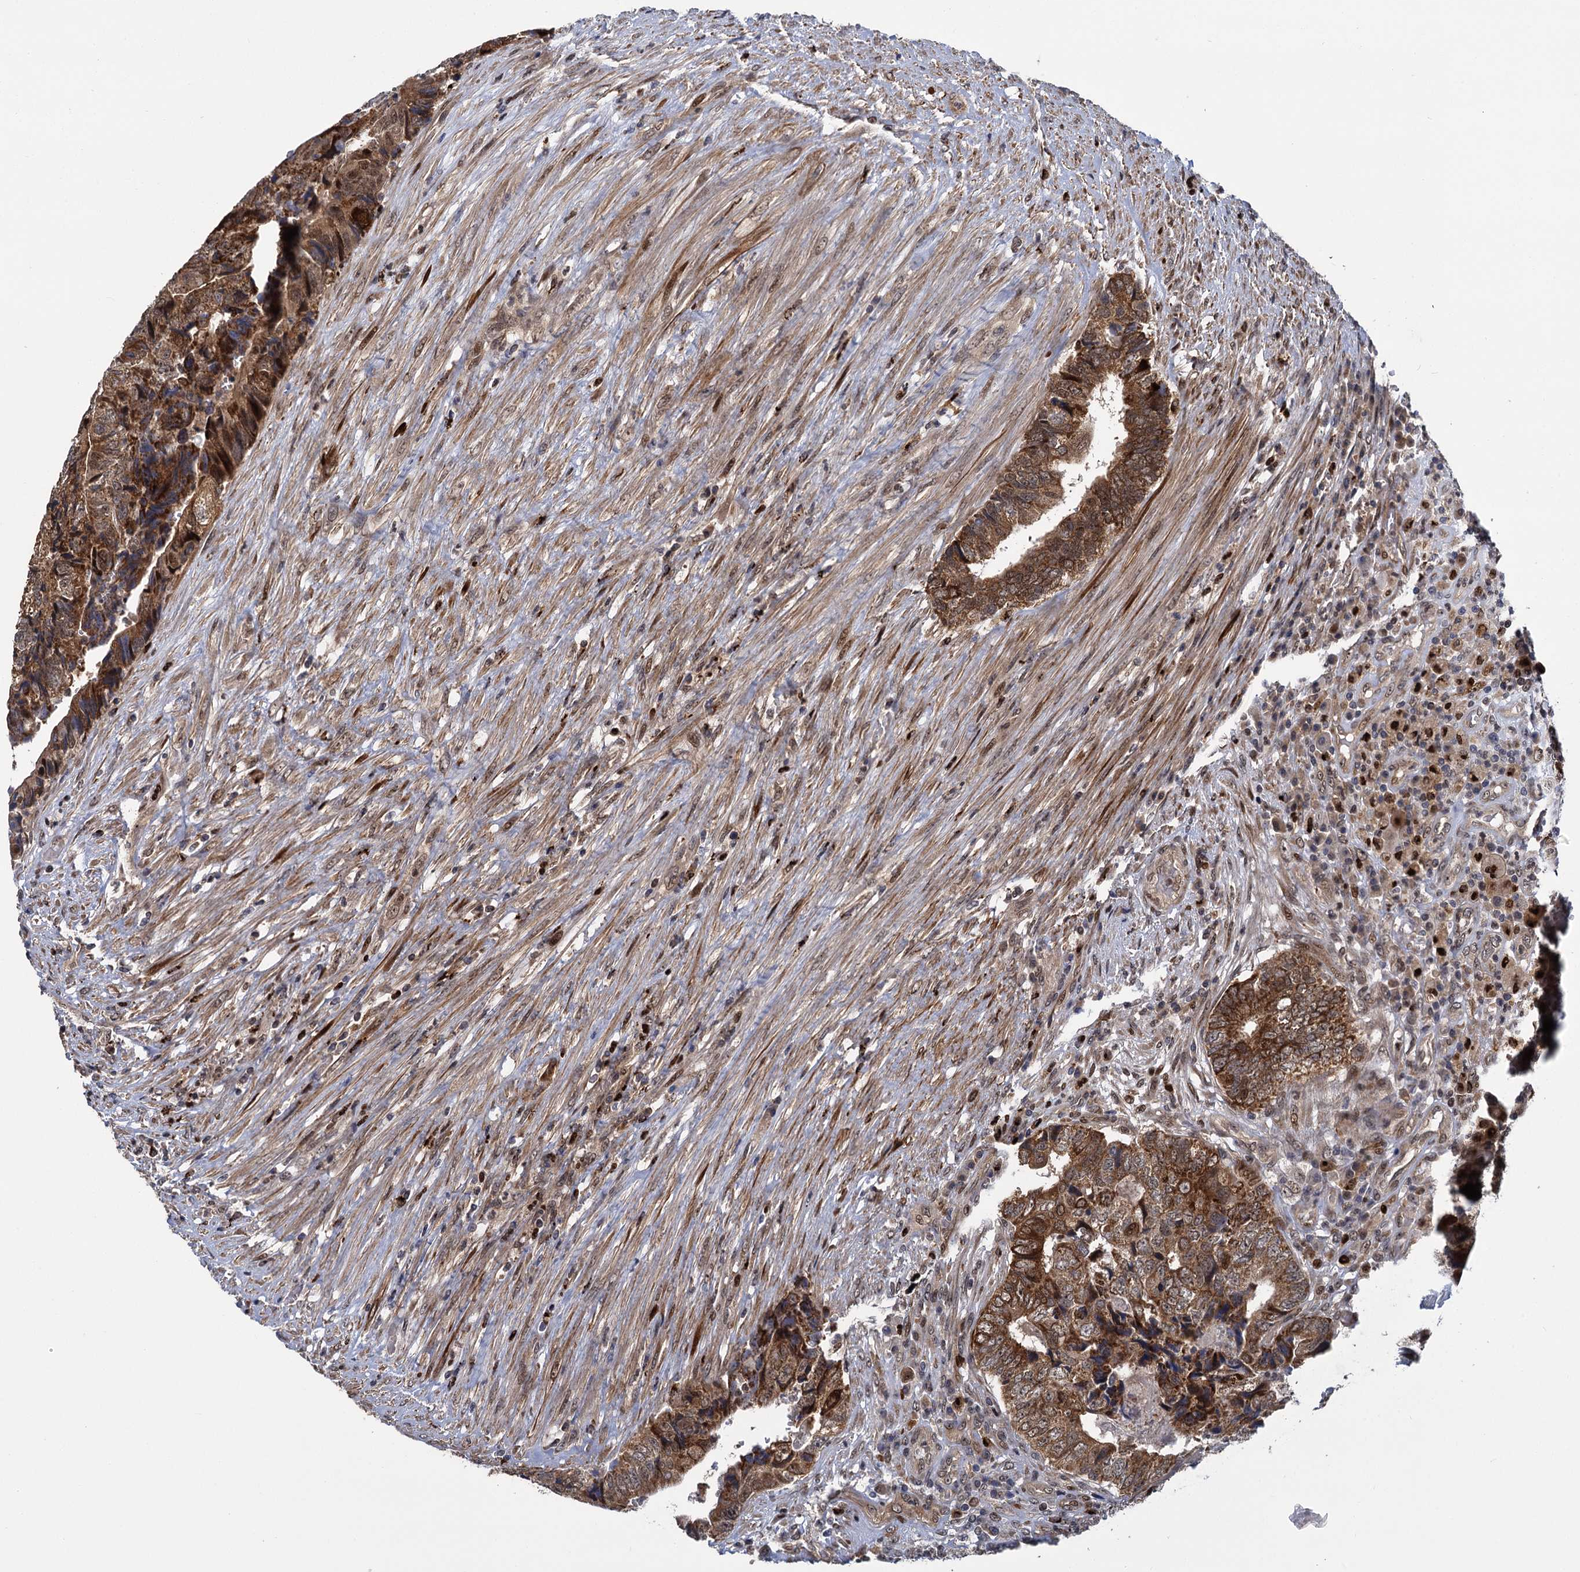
{"staining": {"intensity": "strong", "quantity": ">75%", "location": "cytoplasmic/membranous"}, "tissue": "colorectal cancer", "cell_type": "Tumor cells", "image_type": "cancer", "snomed": [{"axis": "morphology", "description": "Adenocarcinoma, NOS"}, {"axis": "topography", "description": "Colon"}], "caption": "Tumor cells exhibit high levels of strong cytoplasmic/membranous staining in approximately >75% of cells in colorectal cancer.", "gene": "GAL3ST4", "patient": {"sex": "female", "age": 67}}